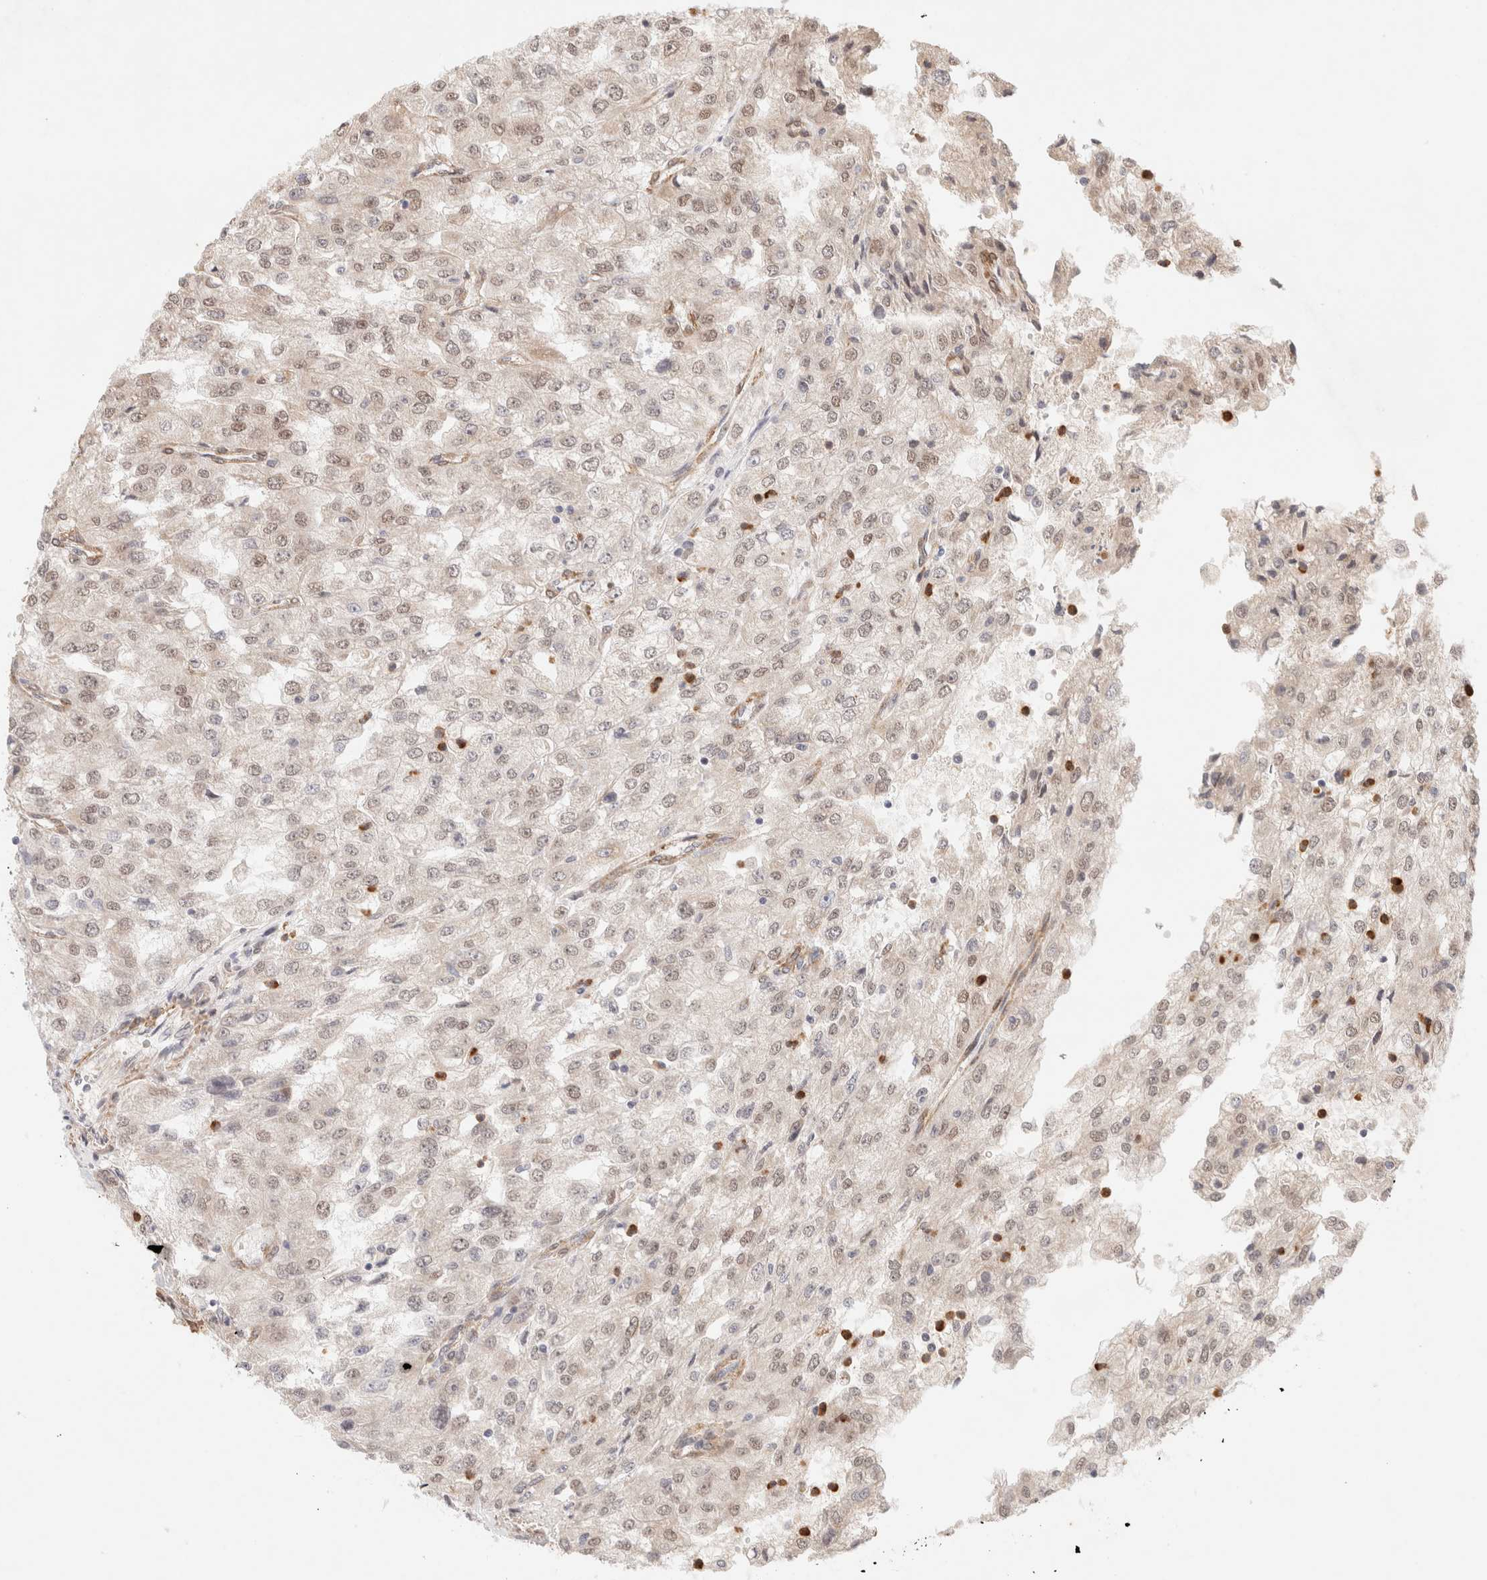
{"staining": {"intensity": "weak", "quantity": ">75%", "location": "nuclear"}, "tissue": "renal cancer", "cell_type": "Tumor cells", "image_type": "cancer", "snomed": [{"axis": "morphology", "description": "Adenocarcinoma, NOS"}, {"axis": "topography", "description": "Kidney"}], "caption": "The image exhibits a brown stain indicating the presence of a protein in the nuclear of tumor cells in adenocarcinoma (renal).", "gene": "BRPF3", "patient": {"sex": "female", "age": 54}}